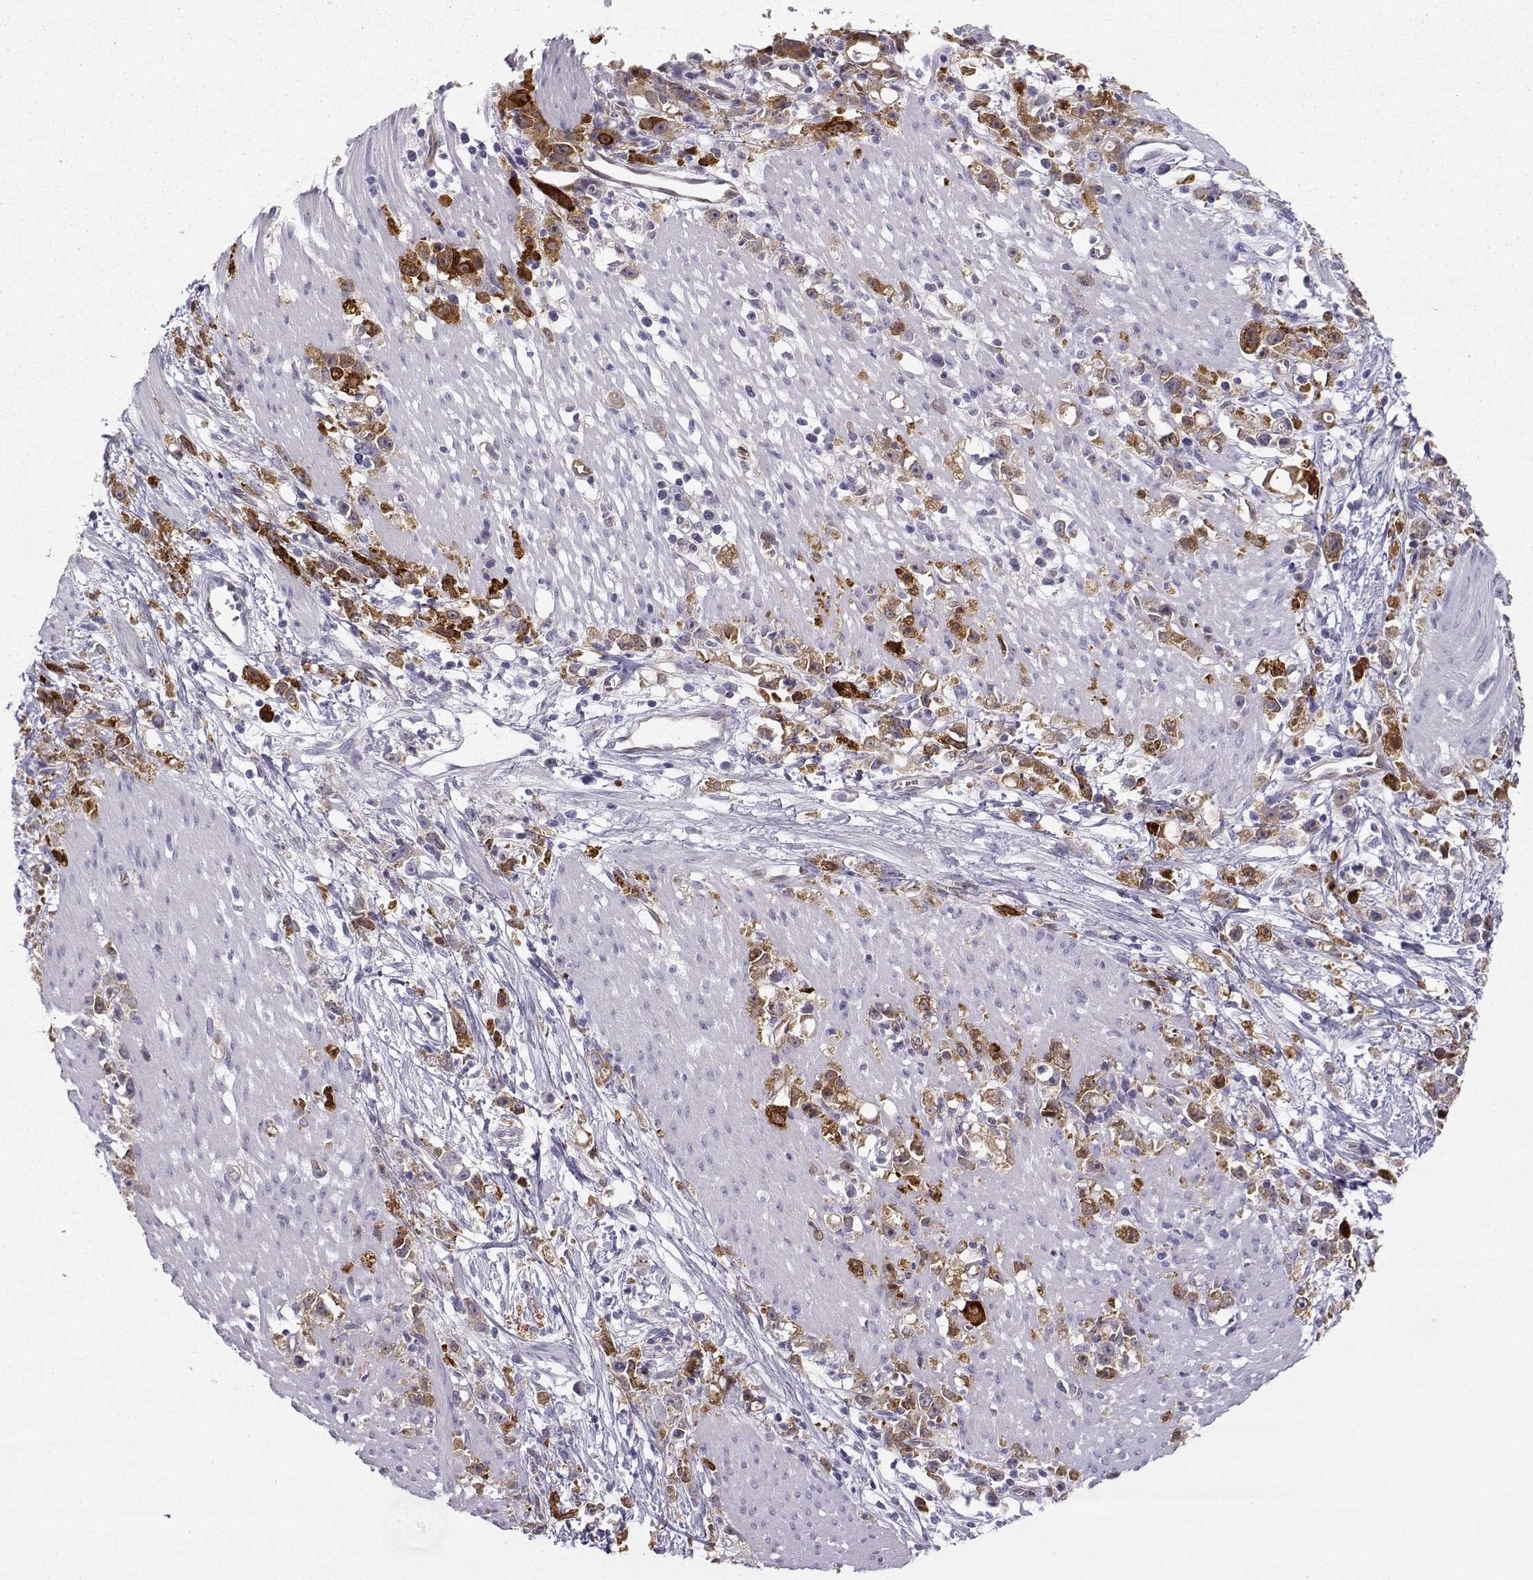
{"staining": {"intensity": "strong", "quantity": "25%-75%", "location": "cytoplasmic/membranous"}, "tissue": "stomach cancer", "cell_type": "Tumor cells", "image_type": "cancer", "snomed": [{"axis": "morphology", "description": "Adenocarcinoma, NOS"}, {"axis": "topography", "description": "Stomach"}], "caption": "The immunohistochemical stain highlights strong cytoplasmic/membranous staining in tumor cells of stomach cancer tissue.", "gene": "NQO1", "patient": {"sex": "female", "age": 59}}